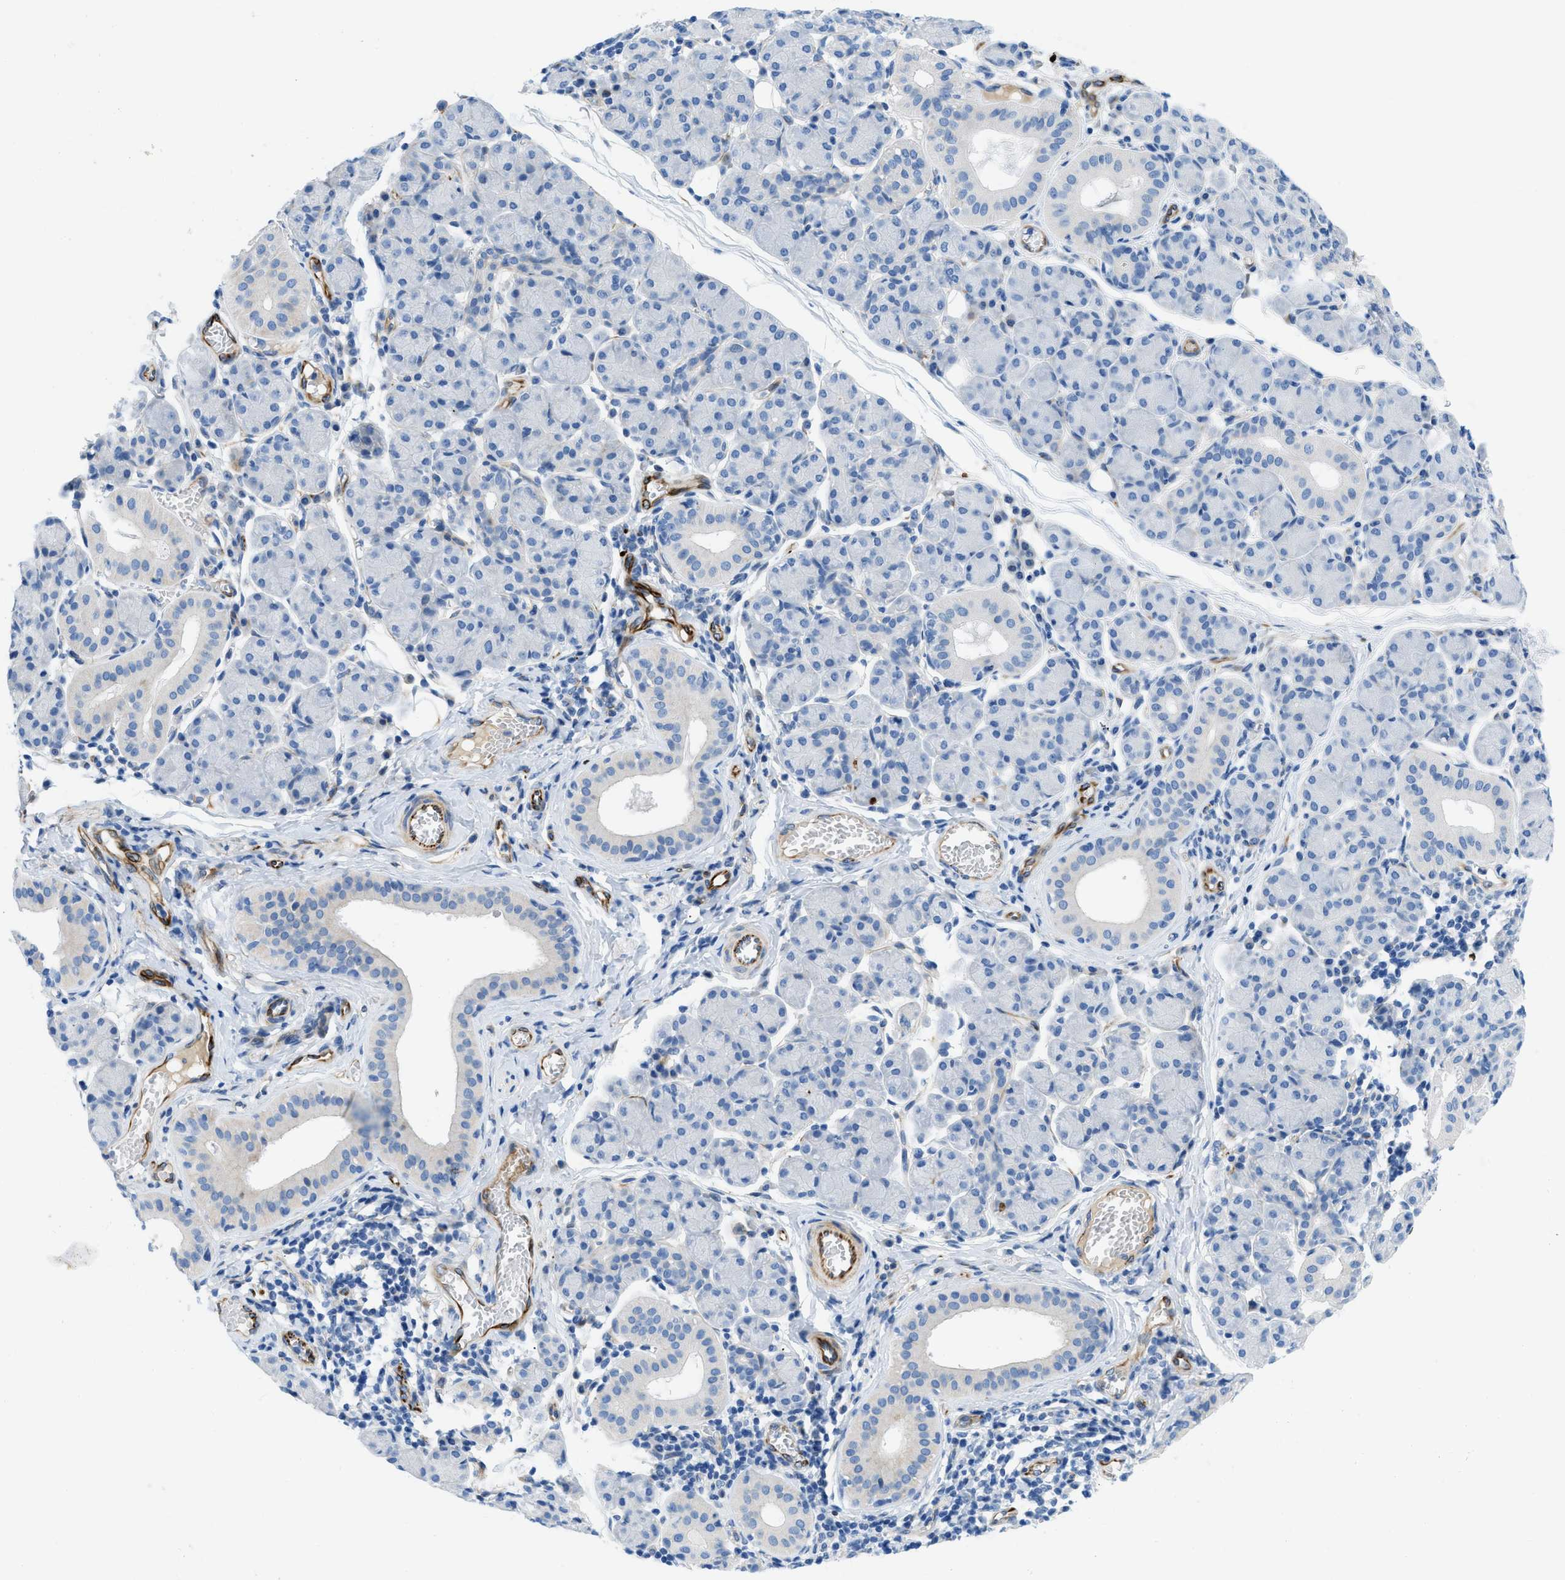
{"staining": {"intensity": "negative", "quantity": "none", "location": "none"}, "tissue": "salivary gland", "cell_type": "Glandular cells", "image_type": "normal", "snomed": [{"axis": "morphology", "description": "Normal tissue, NOS"}, {"axis": "morphology", "description": "Inflammation, NOS"}, {"axis": "topography", "description": "Lymph node"}, {"axis": "topography", "description": "Salivary gland"}], "caption": "The immunohistochemistry micrograph has no significant expression in glandular cells of salivary gland. The staining is performed using DAB (3,3'-diaminobenzidine) brown chromogen with nuclei counter-stained in using hematoxylin.", "gene": "XCR1", "patient": {"sex": "male", "age": 3}}